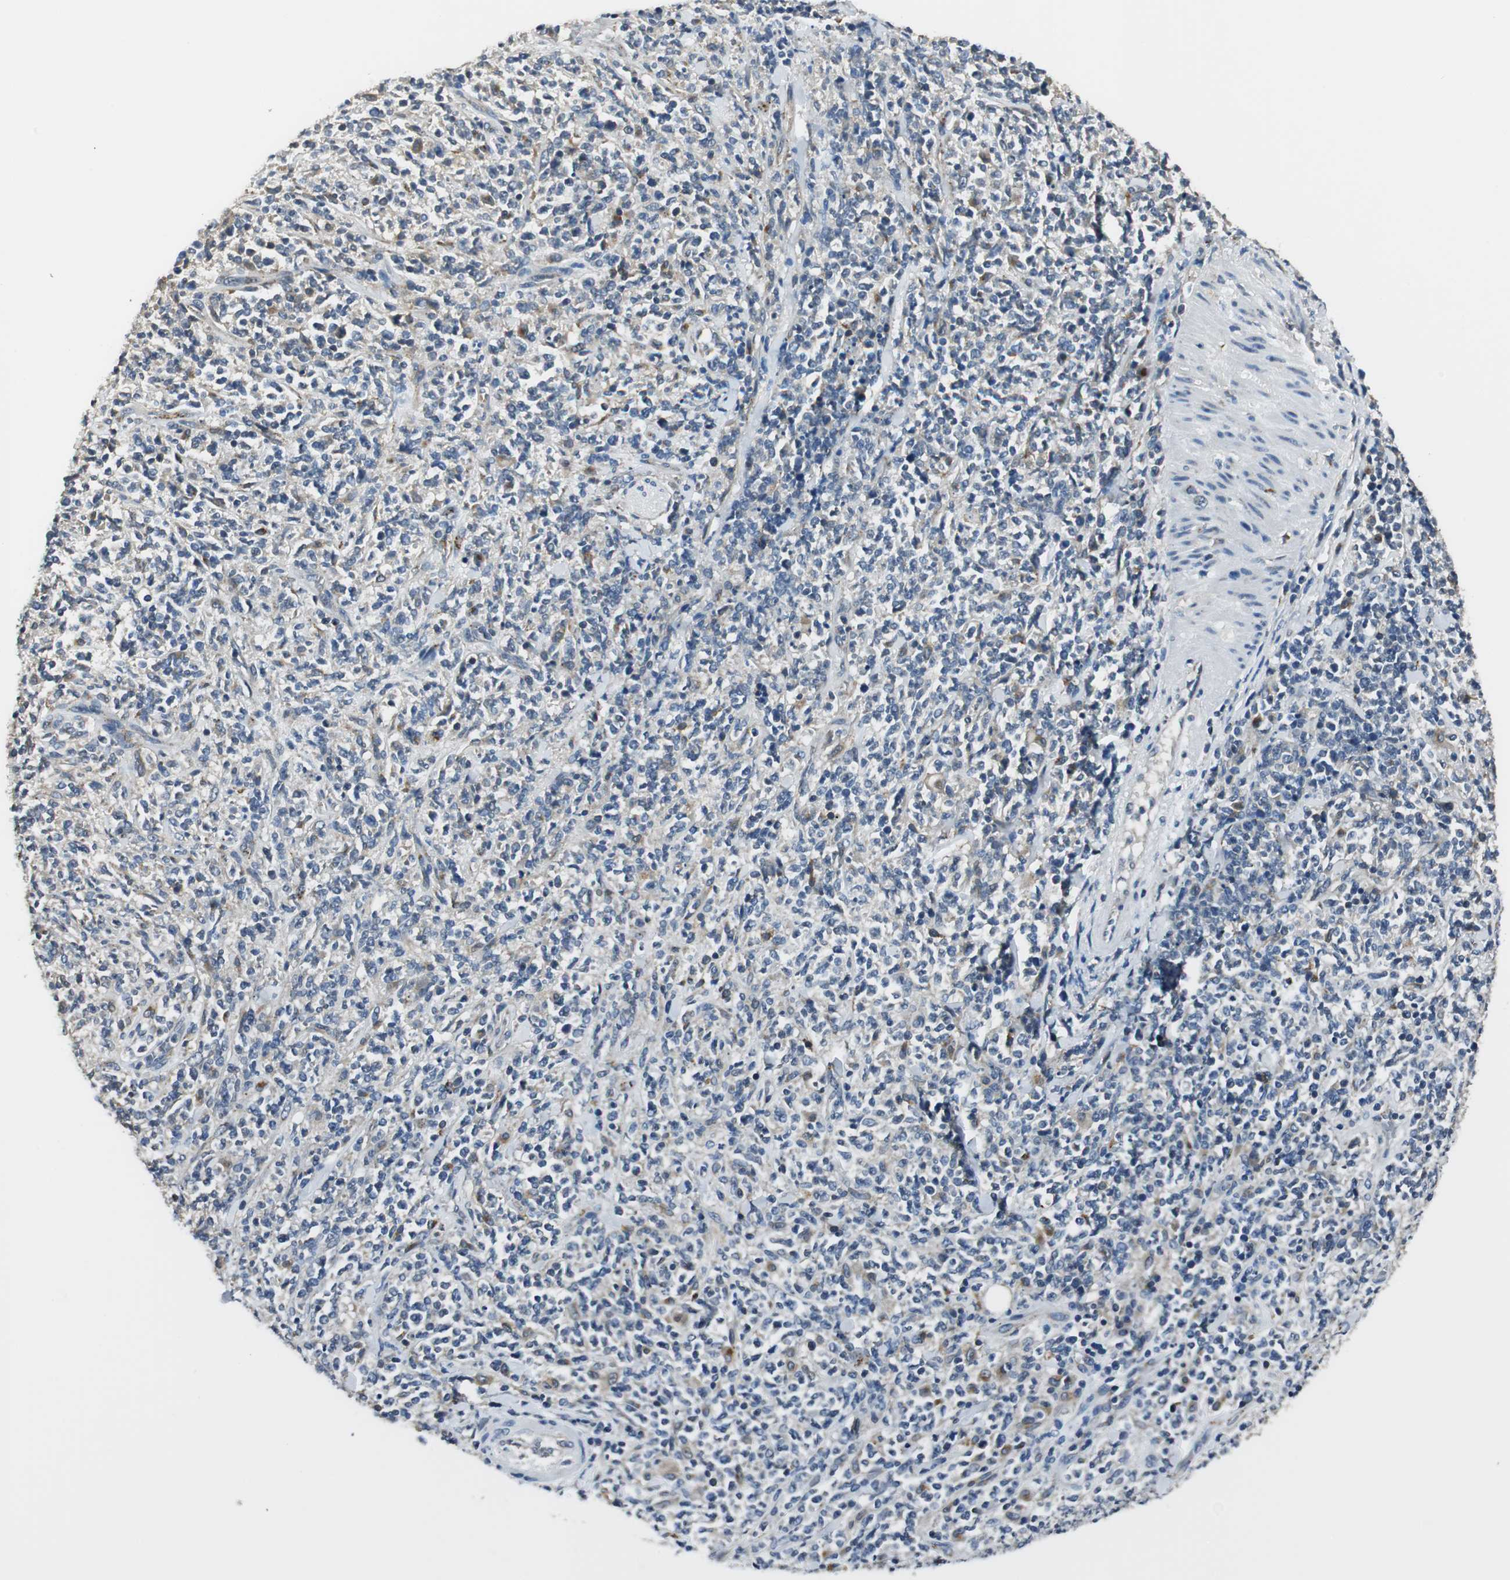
{"staining": {"intensity": "weak", "quantity": "<25%", "location": "cytoplasmic/membranous"}, "tissue": "lymphoma", "cell_type": "Tumor cells", "image_type": "cancer", "snomed": [{"axis": "morphology", "description": "Malignant lymphoma, non-Hodgkin's type, High grade"}, {"axis": "topography", "description": "Soft tissue"}], "caption": "The image demonstrates no significant positivity in tumor cells of lymphoma.", "gene": "NIT1", "patient": {"sex": "male", "age": 18}}